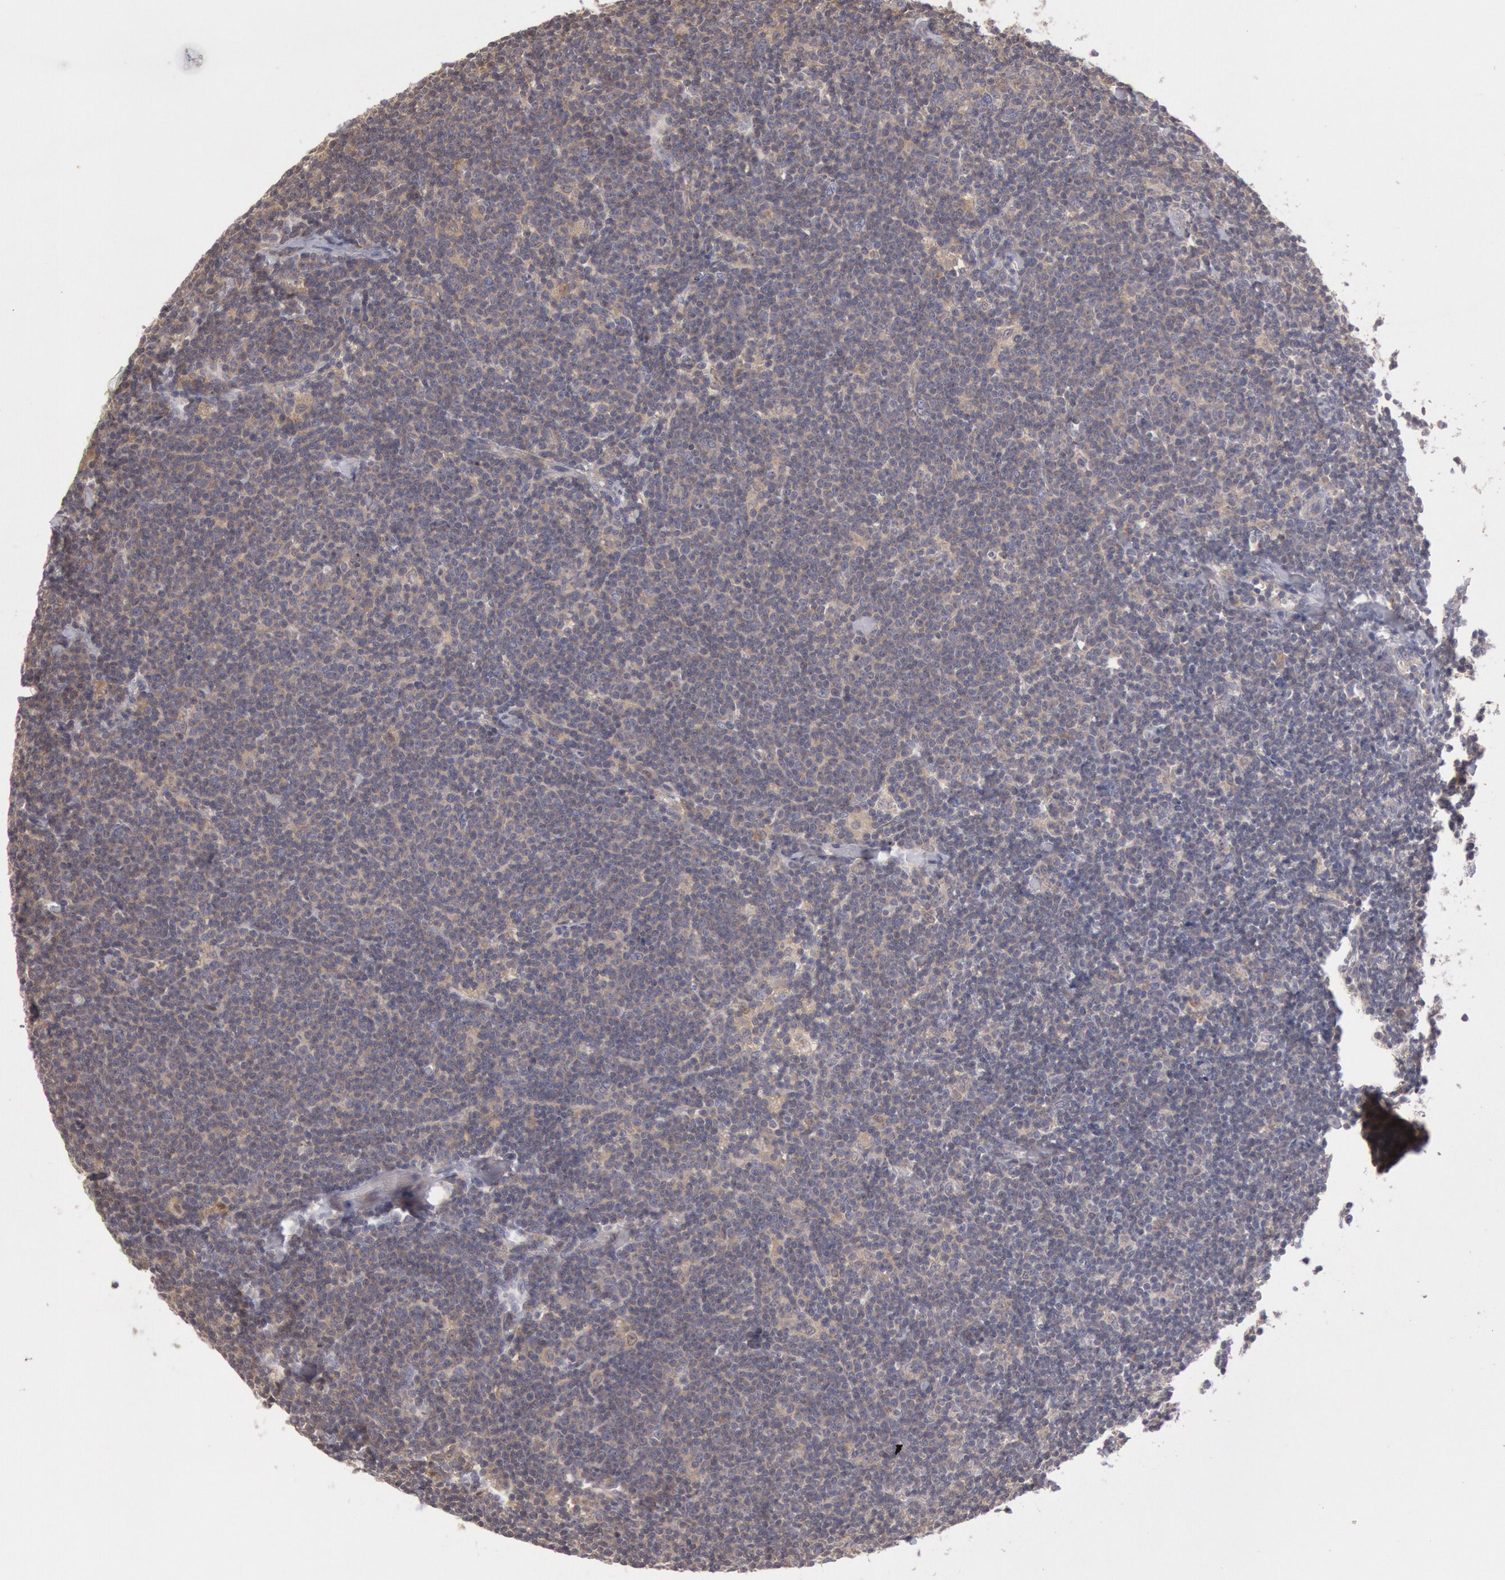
{"staining": {"intensity": "weak", "quantity": "25%-75%", "location": "cytoplasmic/membranous"}, "tissue": "lymphoma", "cell_type": "Tumor cells", "image_type": "cancer", "snomed": [{"axis": "morphology", "description": "Malignant lymphoma, non-Hodgkin's type, Low grade"}, {"axis": "topography", "description": "Lymph node"}], "caption": "Malignant lymphoma, non-Hodgkin's type (low-grade) stained with DAB (3,3'-diaminobenzidine) immunohistochemistry shows low levels of weak cytoplasmic/membranous staining in approximately 25%-75% of tumor cells.", "gene": "PLA2G6", "patient": {"sex": "male", "age": 65}}